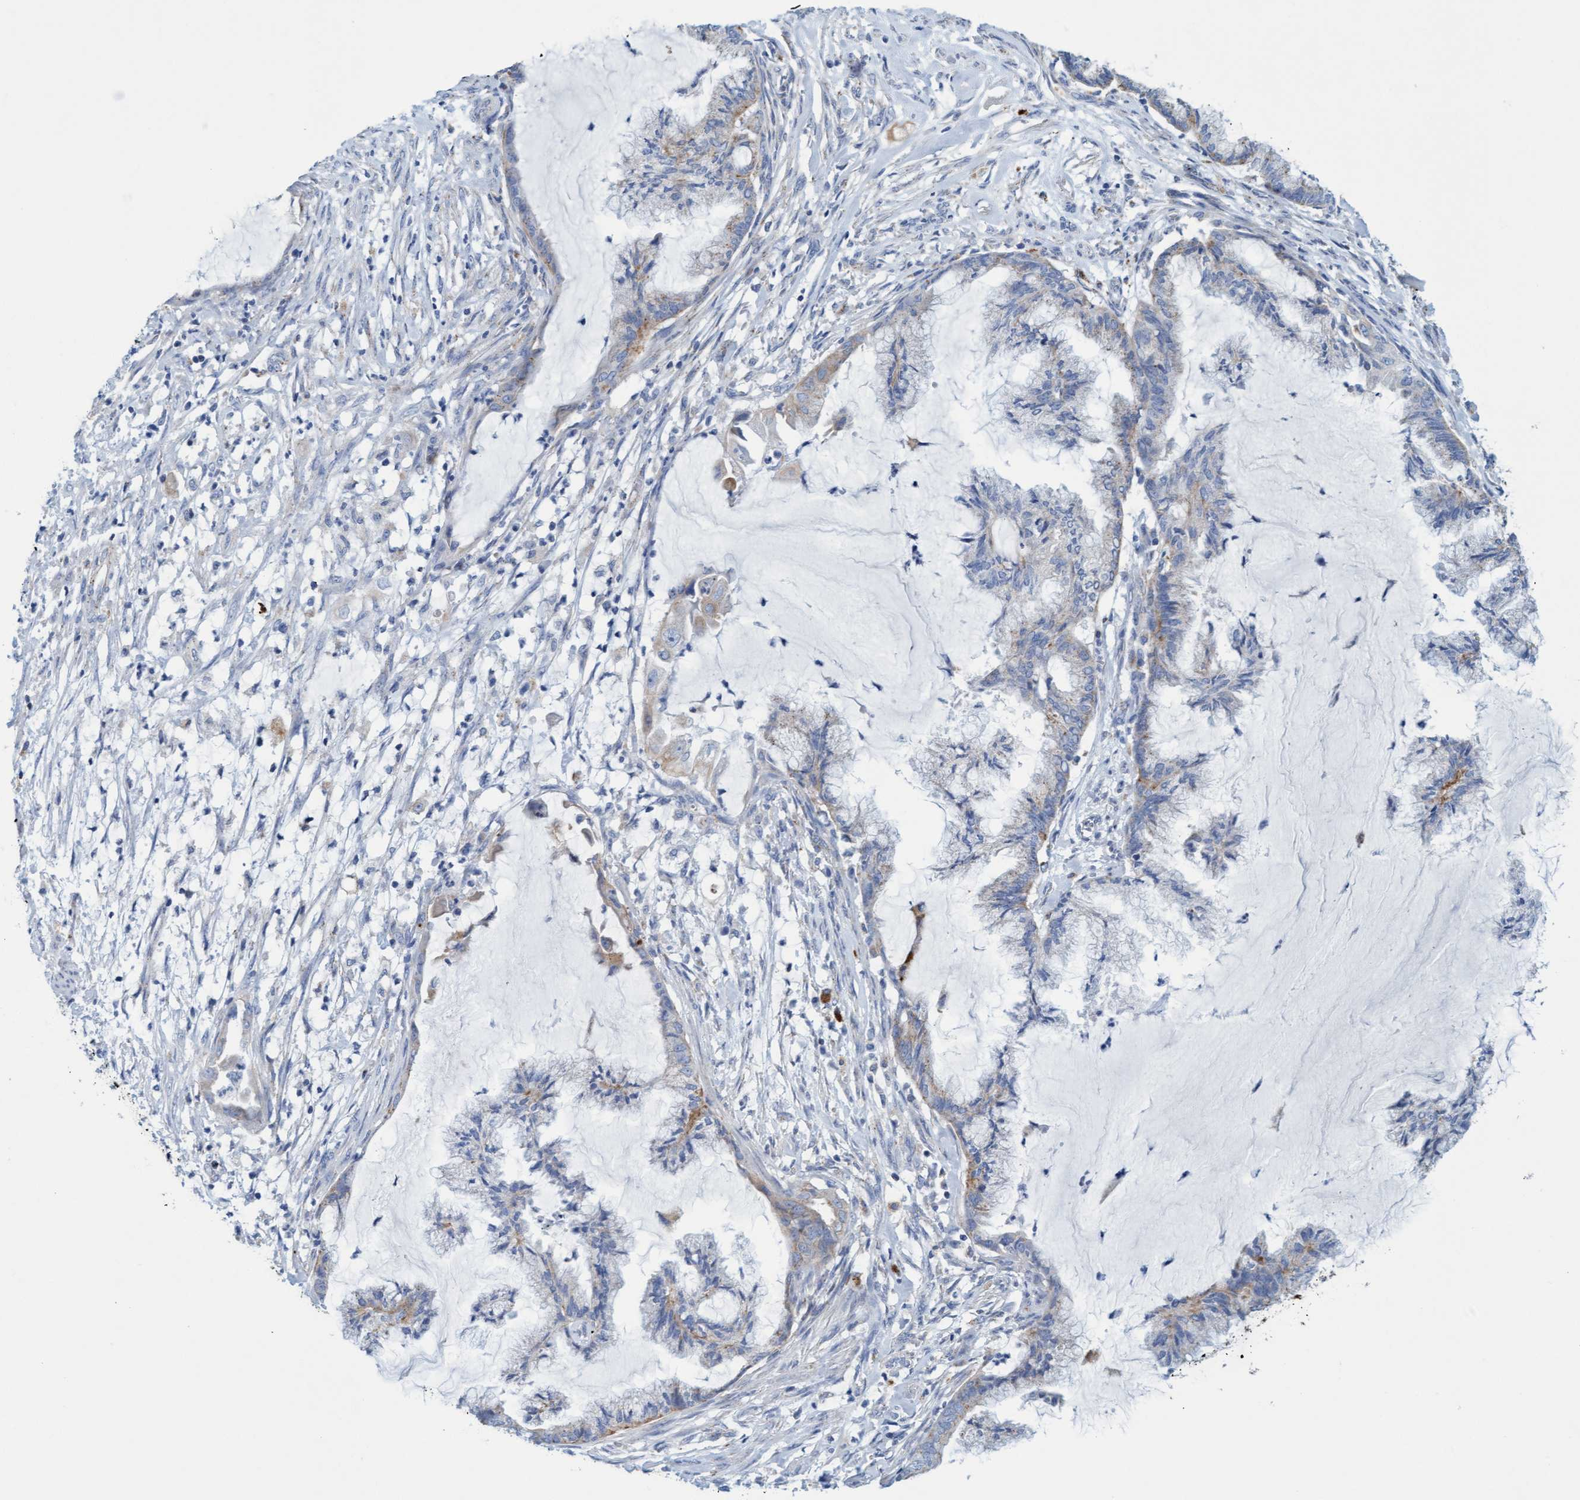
{"staining": {"intensity": "weak", "quantity": "<25%", "location": "cytoplasmic/membranous"}, "tissue": "endometrial cancer", "cell_type": "Tumor cells", "image_type": "cancer", "snomed": [{"axis": "morphology", "description": "Adenocarcinoma, NOS"}, {"axis": "topography", "description": "Endometrium"}], "caption": "Immunohistochemistry (IHC) image of neoplastic tissue: endometrial adenocarcinoma stained with DAB exhibits no significant protein expression in tumor cells. Brightfield microscopy of immunohistochemistry stained with DAB (3,3'-diaminobenzidine) (brown) and hematoxylin (blue), captured at high magnification.", "gene": "SGSH", "patient": {"sex": "female", "age": 86}}